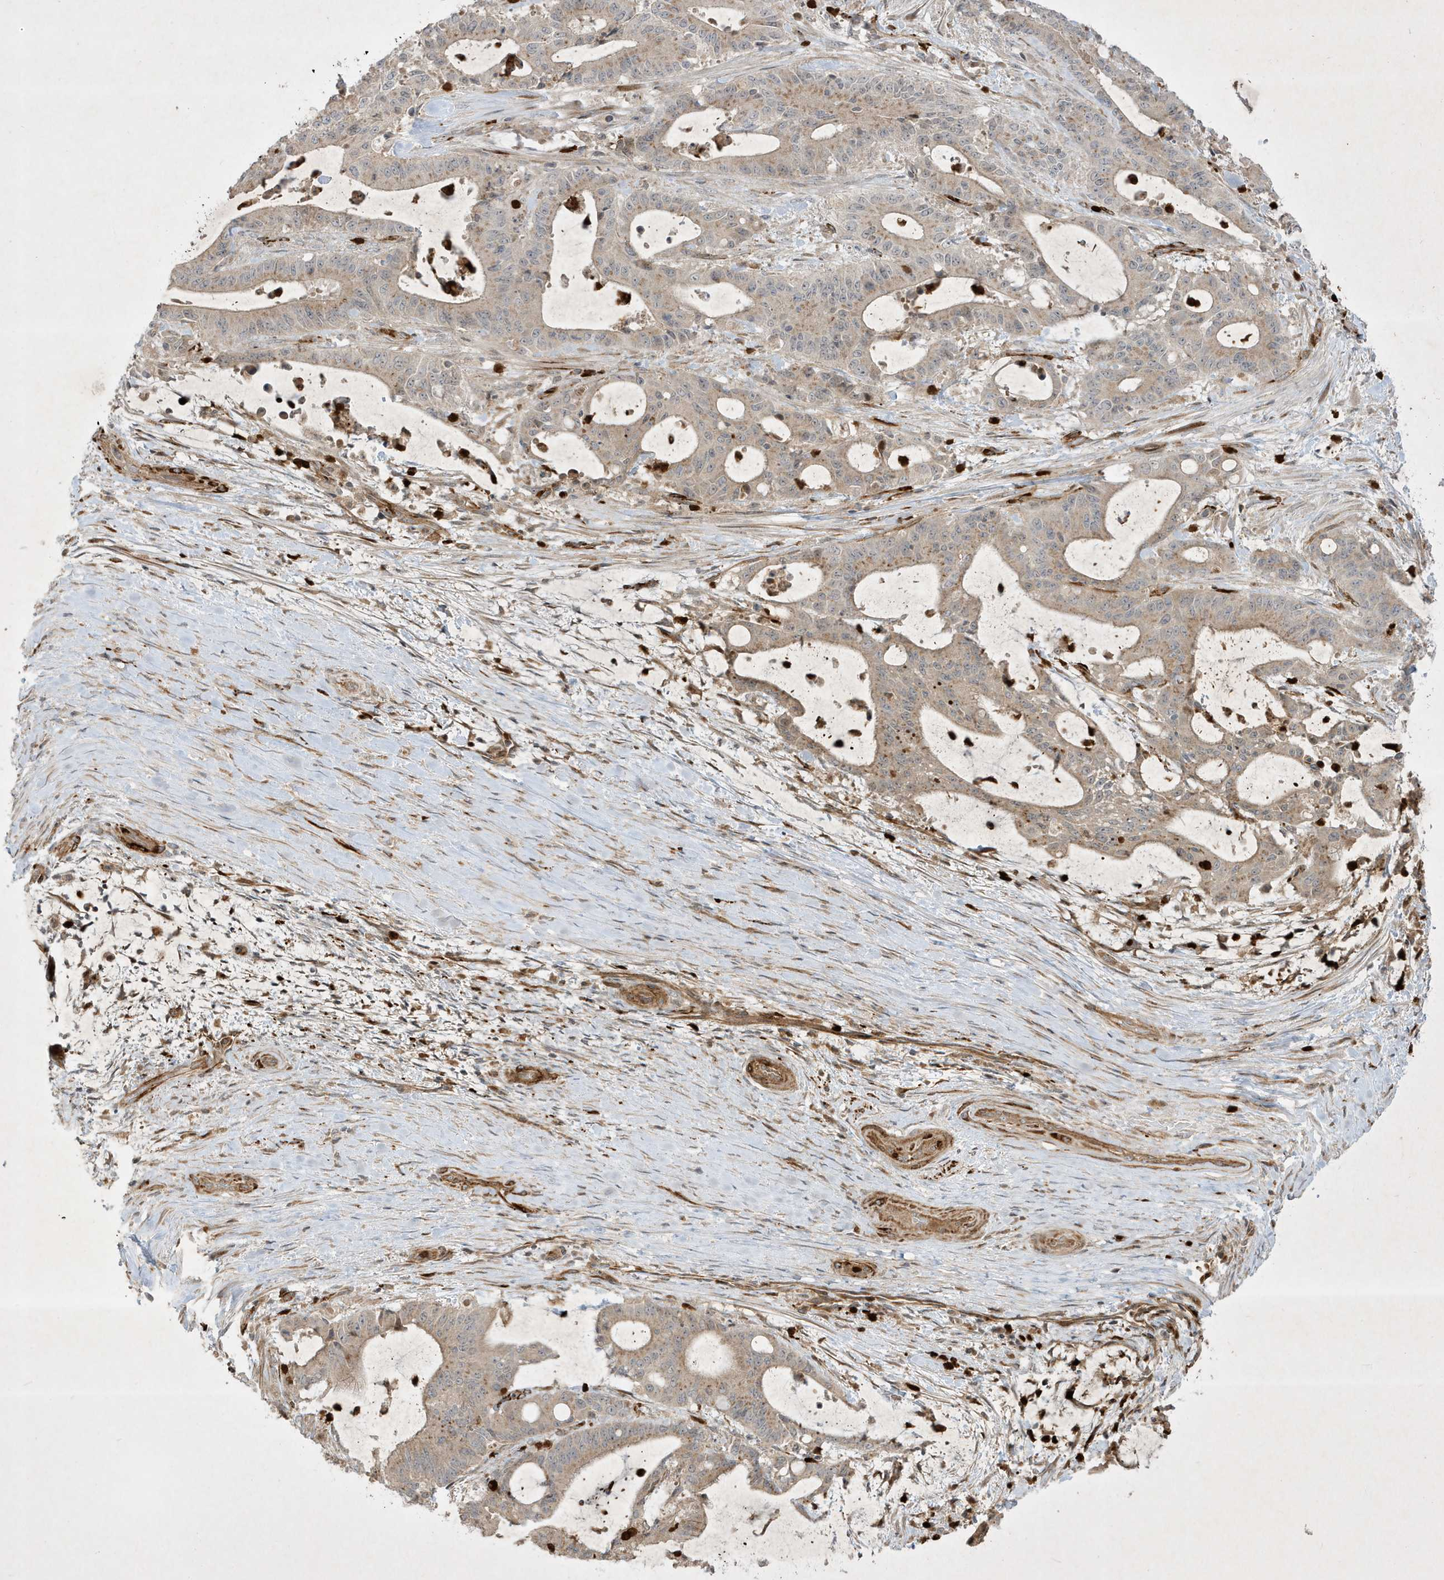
{"staining": {"intensity": "moderate", "quantity": "25%-75%", "location": "cytoplasmic/membranous"}, "tissue": "liver cancer", "cell_type": "Tumor cells", "image_type": "cancer", "snomed": [{"axis": "morphology", "description": "Normal tissue, NOS"}, {"axis": "morphology", "description": "Cholangiocarcinoma"}, {"axis": "topography", "description": "Liver"}, {"axis": "topography", "description": "Peripheral nerve tissue"}], "caption": "Immunohistochemistry (IHC) of liver cancer (cholangiocarcinoma) demonstrates medium levels of moderate cytoplasmic/membranous expression in approximately 25%-75% of tumor cells. The staining is performed using DAB brown chromogen to label protein expression. The nuclei are counter-stained blue using hematoxylin.", "gene": "IFT57", "patient": {"sex": "female", "age": 73}}